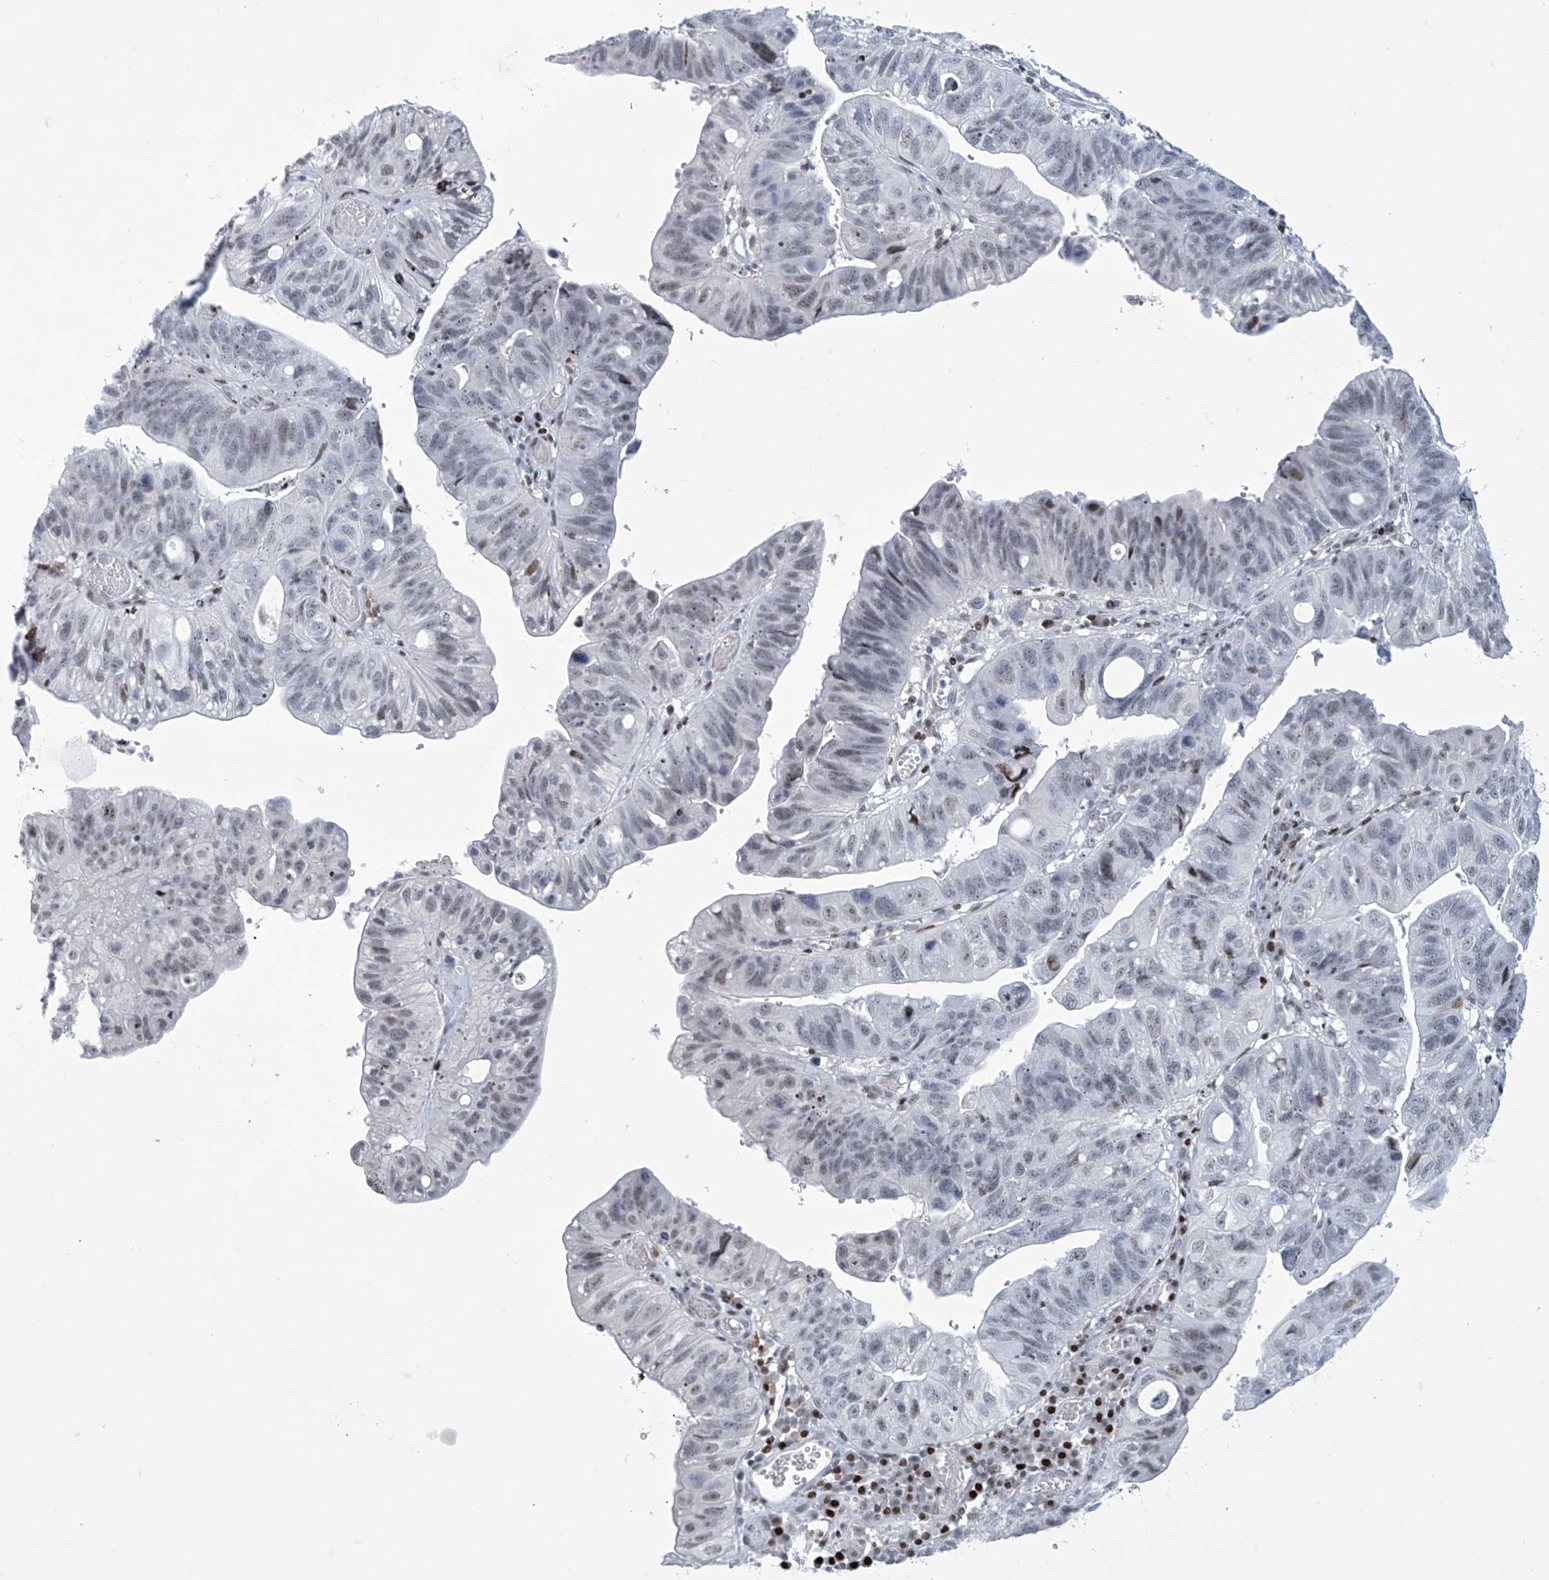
{"staining": {"intensity": "weak", "quantity": "25%-75%", "location": "nuclear"}, "tissue": "stomach cancer", "cell_type": "Tumor cells", "image_type": "cancer", "snomed": [{"axis": "morphology", "description": "Adenocarcinoma, NOS"}, {"axis": "topography", "description": "Stomach"}], "caption": "Protein analysis of stomach cancer (adenocarcinoma) tissue shows weak nuclear expression in about 25%-75% of tumor cells.", "gene": "RFX7", "patient": {"sex": "male", "age": 59}}